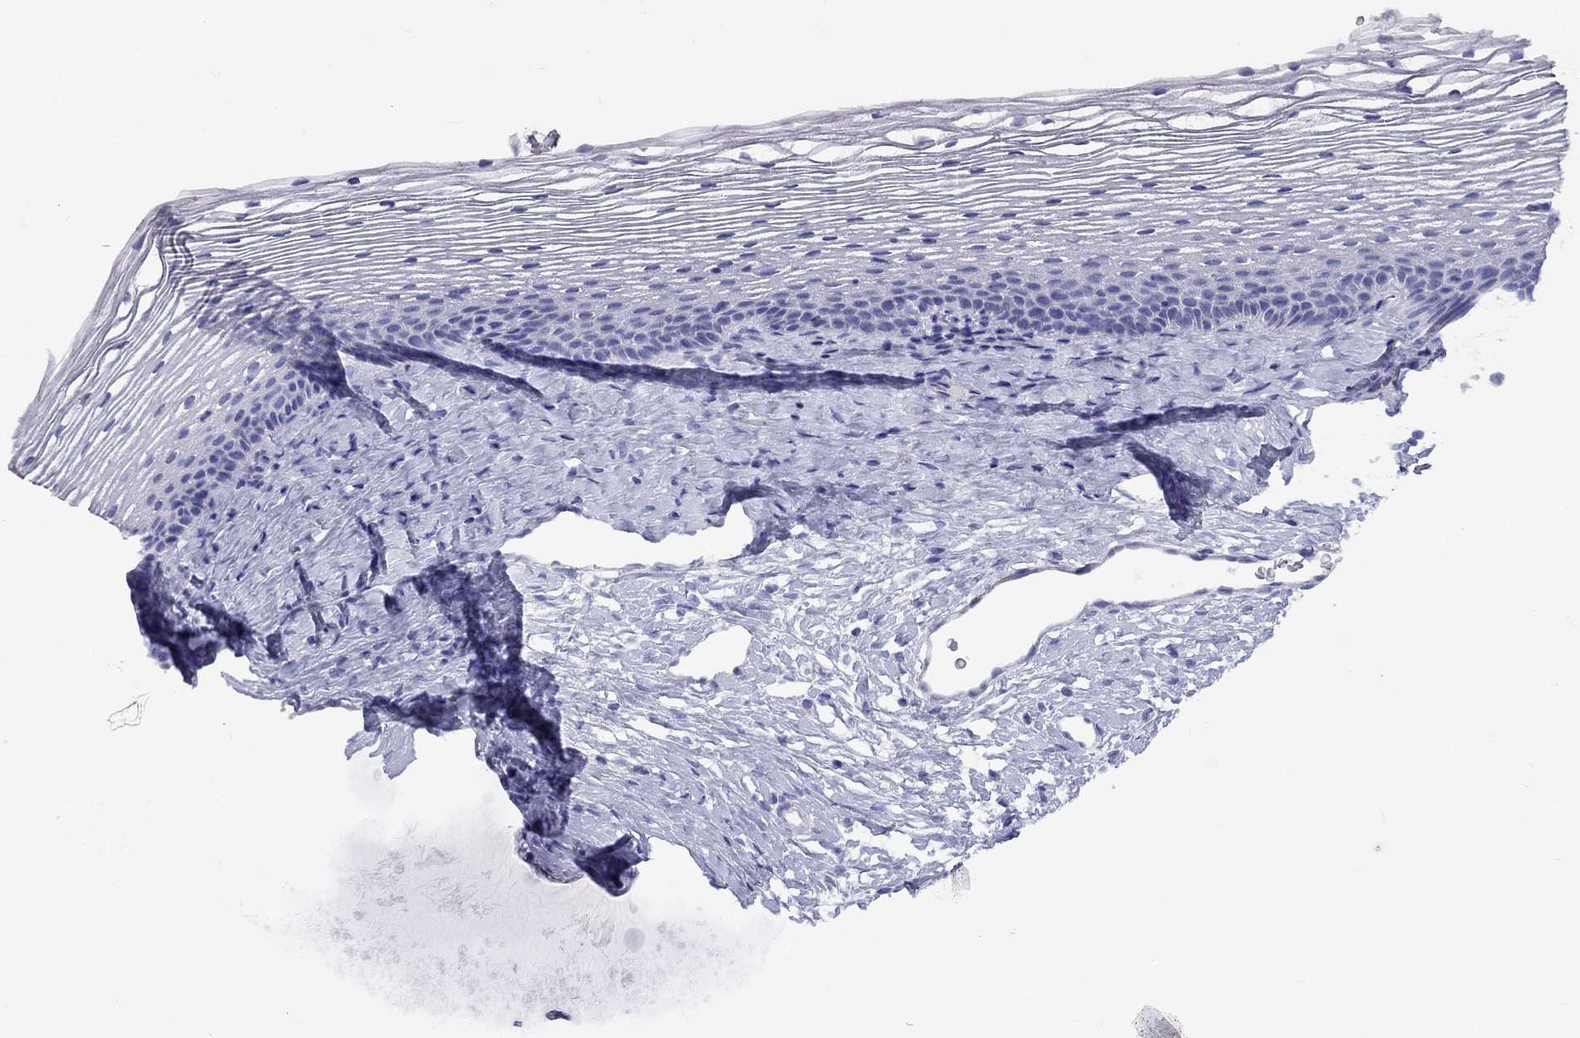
{"staining": {"intensity": "negative", "quantity": "none", "location": "none"}, "tissue": "cervix", "cell_type": "Glandular cells", "image_type": "normal", "snomed": [{"axis": "morphology", "description": "Normal tissue, NOS"}, {"axis": "topography", "description": "Cervix"}], "caption": "Immunohistochemical staining of unremarkable human cervix reveals no significant expression in glandular cells. (Brightfield microscopy of DAB (3,3'-diaminobenzidine) immunohistochemistry (IHC) at high magnification).", "gene": "FSCN3", "patient": {"sex": "female", "age": 39}}